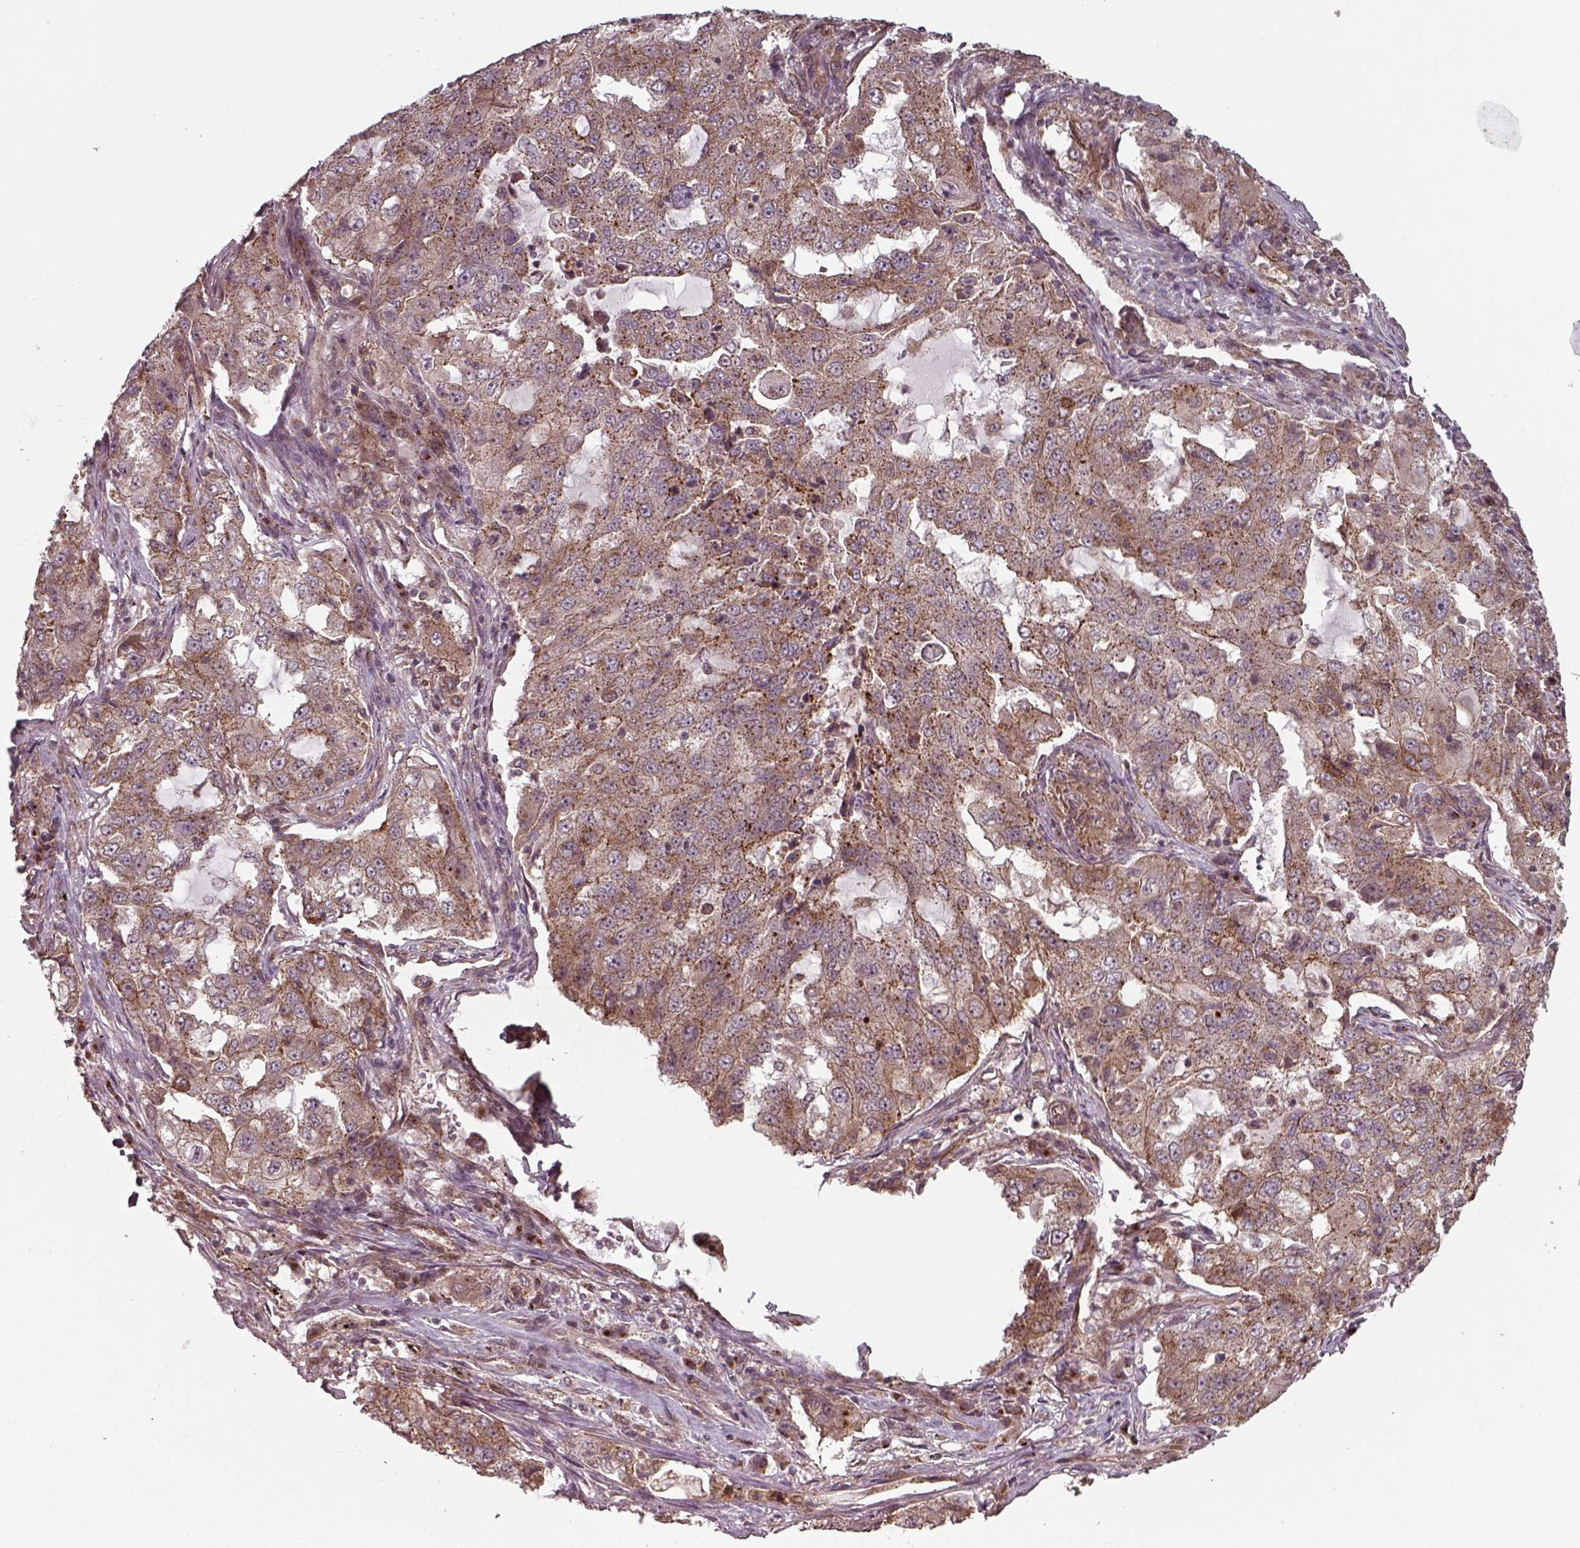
{"staining": {"intensity": "moderate", "quantity": ">75%", "location": "cytoplasmic/membranous"}, "tissue": "lung cancer", "cell_type": "Tumor cells", "image_type": "cancer", "snomed": [{"axis": "morphology", "description": "Adenocarcinoma, NOS"}, {"axis": "topography", "description": "Lung"}], "caption": "About >75% of tumor cells in lung adenocarcinoma display moderate cytoplasmic/membranous protein expression as visualized by brown immunohistochemical staining.", "gene": "CHMP3", "patient": {"sex": "female", "age": 61}}